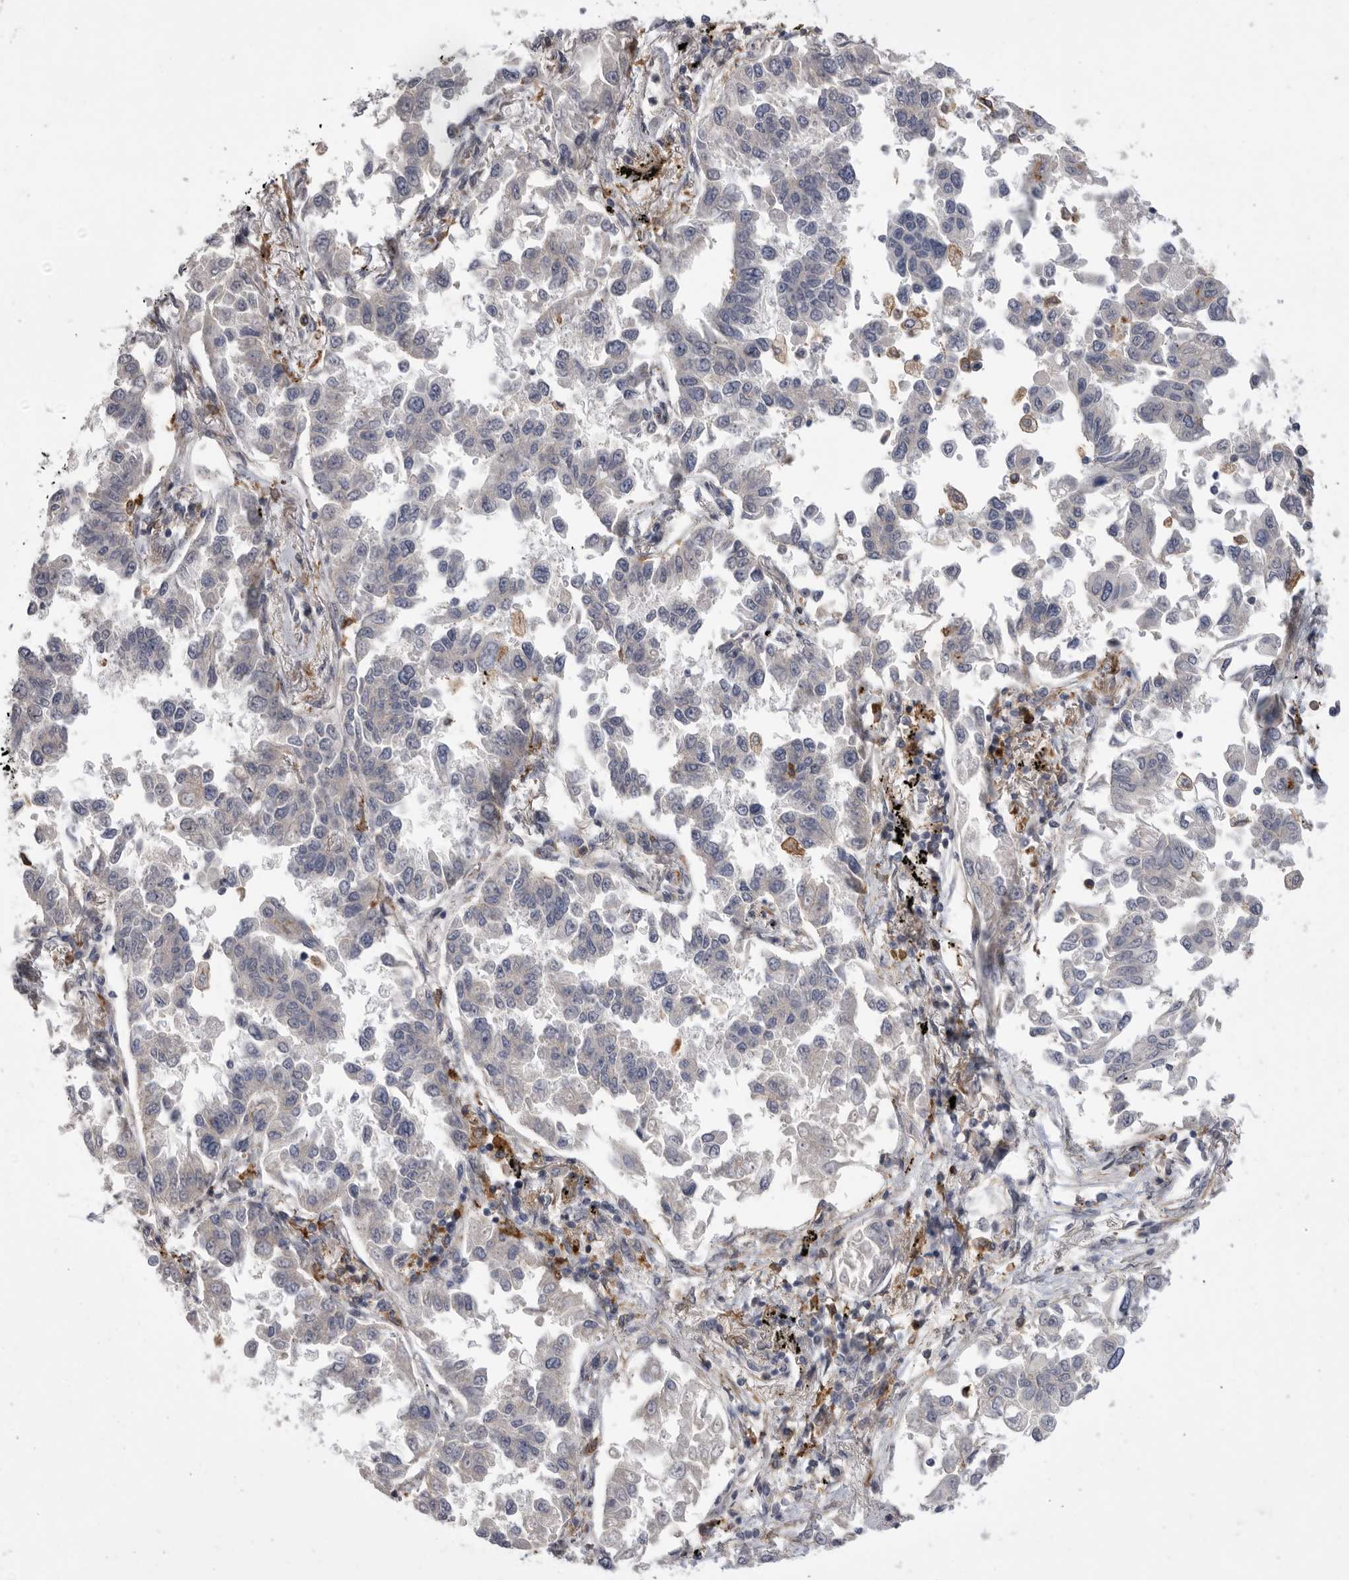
{"staining": {"intensity": "negative", "quantity": "none", "location": "none"}, "tissue": "lung cancer", "cell_type": "Tumor cells", "image_type": "cancer", "snomed": [{"axis": "morphology", "description": "Adenocarcinoma, NOS"}, {"axis": "topography", "description": "Lung"}], "caption": "Immunohistochemistry of lung cancer (adenocarcinoma) exhibits no positivity in tumor cells. (DAB (3,3'-diaminobenzidine) IHC with hematoxylin counter stain).", "gene": "SIGLEC10", "patient": {"sex": "female", "age": 67}}